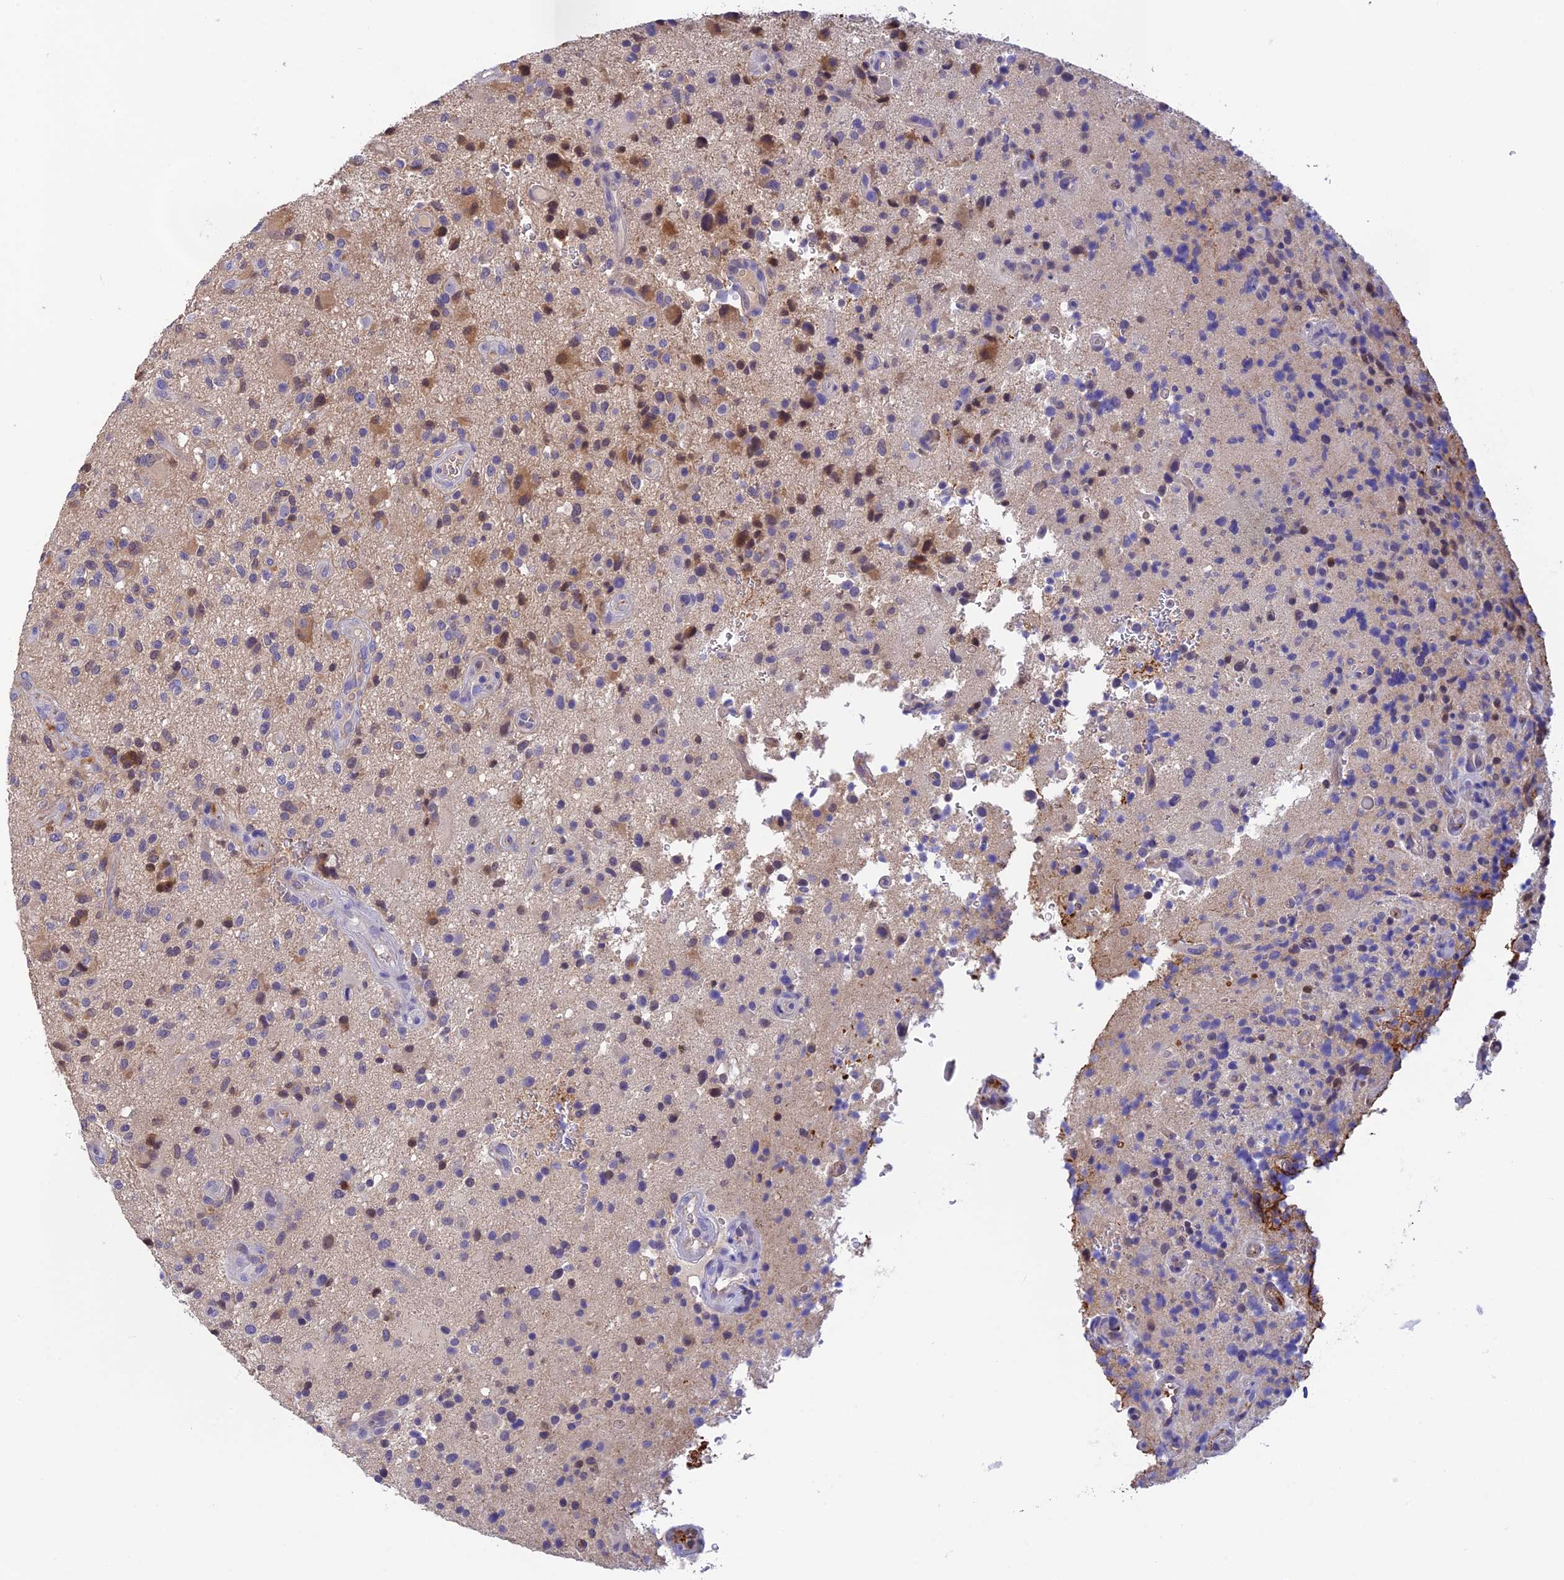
{"staining": {"intensity": "moderate", "quantity": "<25%", "location": "cytoplasmic/membranous,nuclear"}, "tissue": "glioma", "cell_type": "Tumor cells", "image_type": "cancer", "snomed": [{"axis": "morphology", "description": "Glioma, malignant, High grade"}, {"axis": "topography", "description": "Brain"}], "caption": "Tumor cells display low levels of moderate cytoplasmic/membranous and nuclear positivity in about <25% of cells in human glioma. (DAB (3,3'-diaminobenzidine) = brown stain, brightfield microscopy at high magnification).", "gene": "HDHD2", "patient": {"sex": "male", "age": 47}}